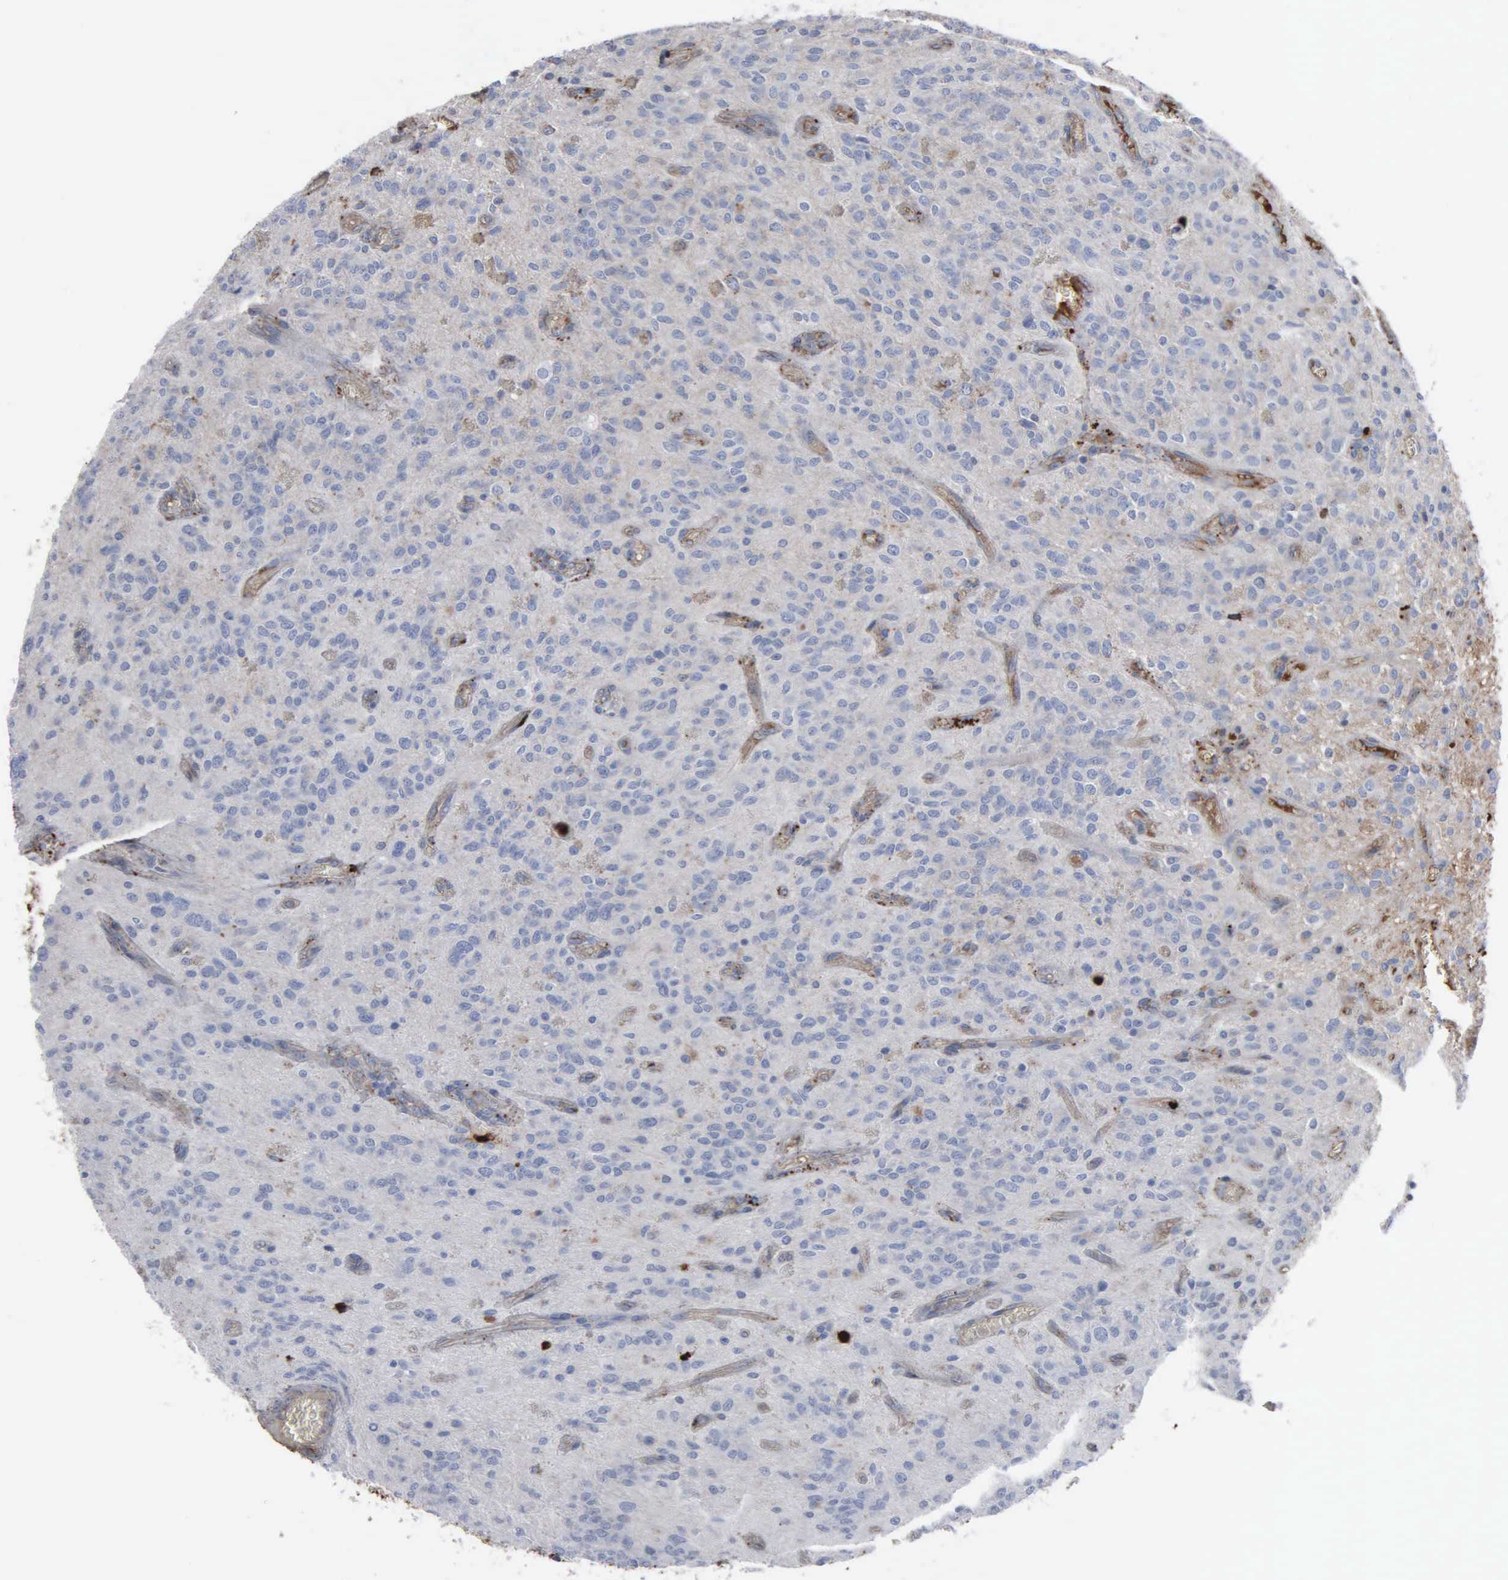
{"staining": {"intensity": "negative", "quantity": "none", "location": "none"}, "tissue": "glioma", "cell_type": "Tumor cells", "image_type": "cancer", "snomed": [{"axis": "morphology", "description": "Glioma, malignant, Low grade"}, {"axis": "topography", "description": "Brain"}], "caption": "Human glioma stained for a protein using immunohistochemistry reveals no staining in tumor cells.", "gene": "FN1", "patient": {"sex": "female", "age": 15}}